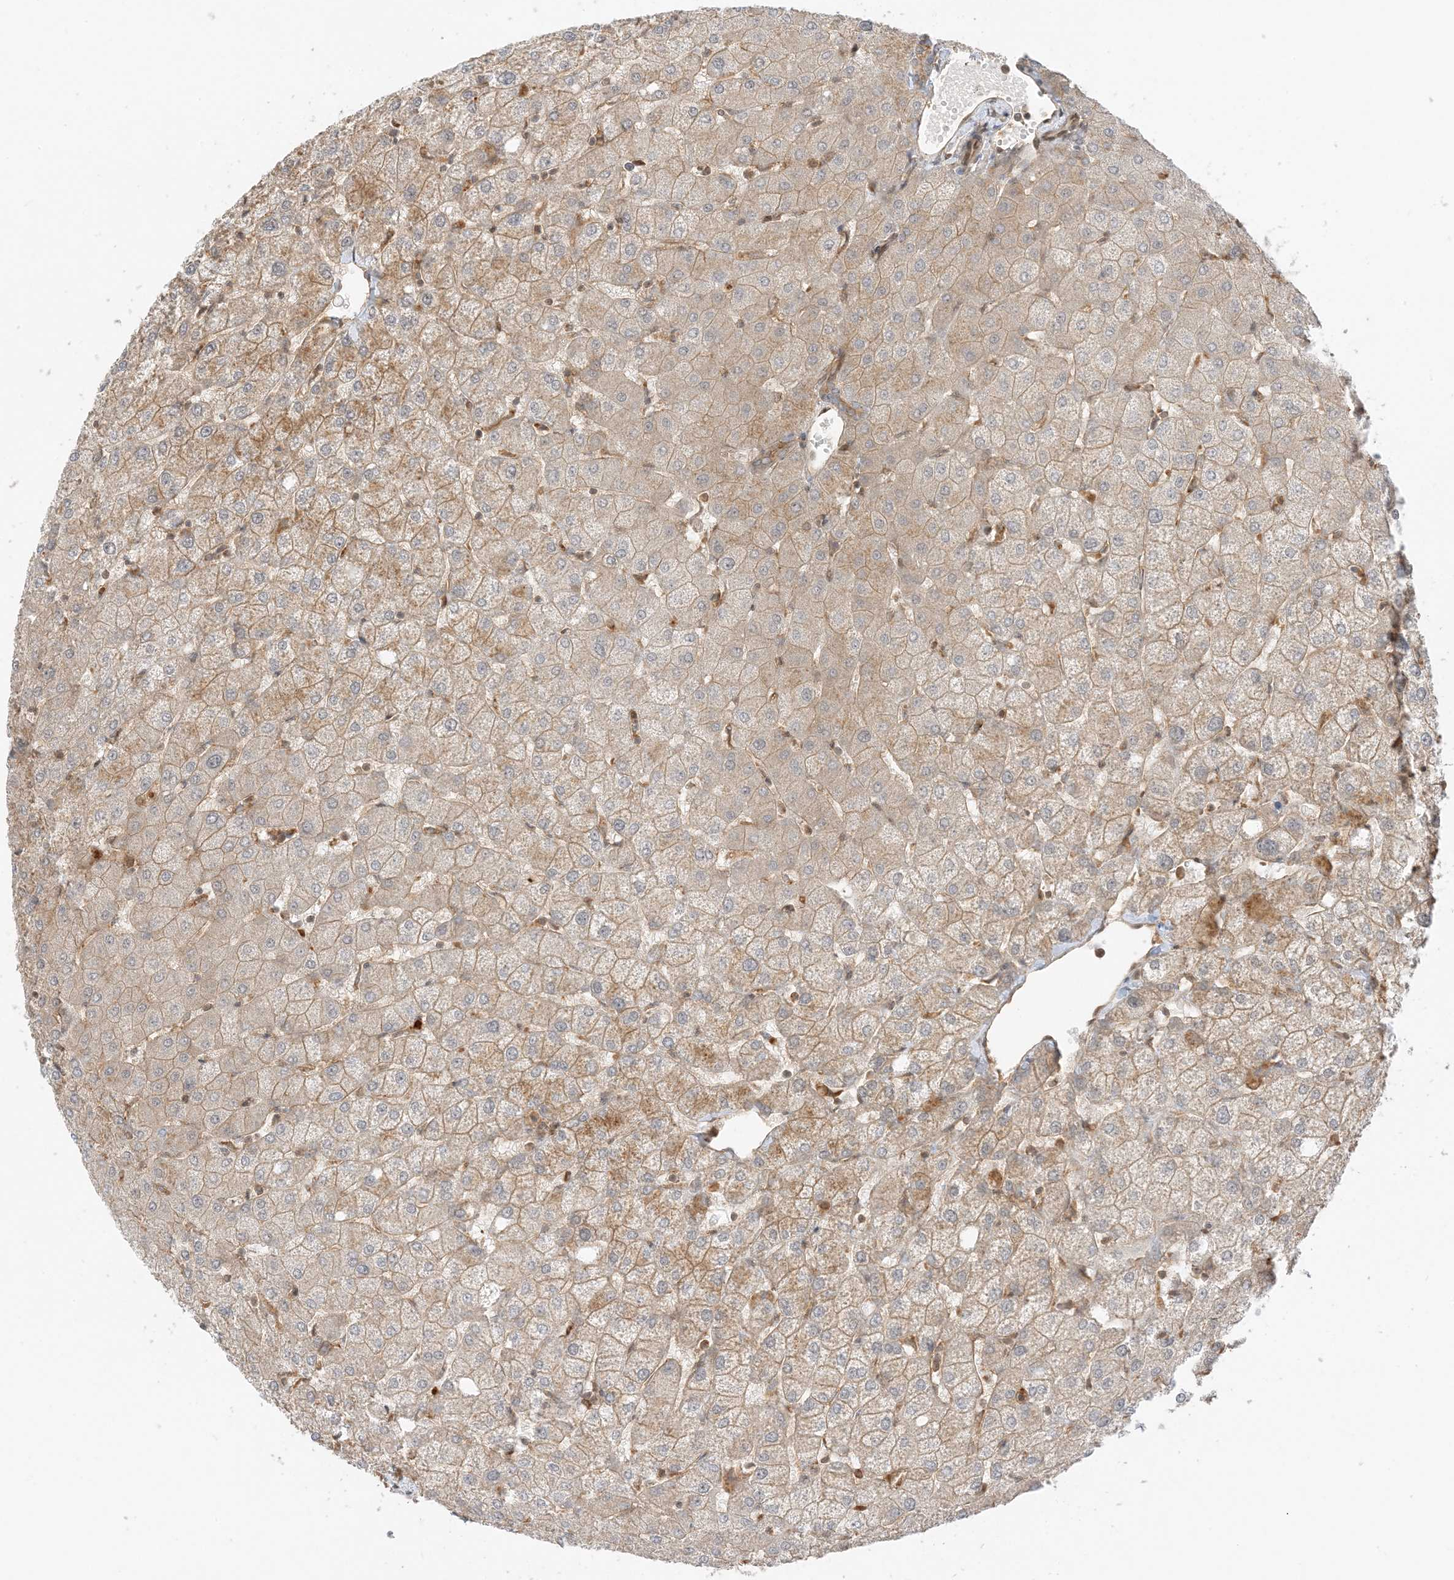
{"staining": {"intensity": "weak", "quantity": ">75%", "location": "cytoplasmic/membranous"}, "tissue": "liver", "cell_type": "Cholangiocytes", "image_type": "normal", "snomed": [{"axis": "morphology", "description": "Normal tissue, NOS"}, {"axis": "topography", "description": "Liver"}], "caption": "Protein staining of unremarkable liver reveals weak cytoplasmic/membranous staining in approximately >75% of cholangiocytes. Nuclei are stained in blue.", "gene": "UBAP2L", "patient": {"sex": "female", "age": 54}}